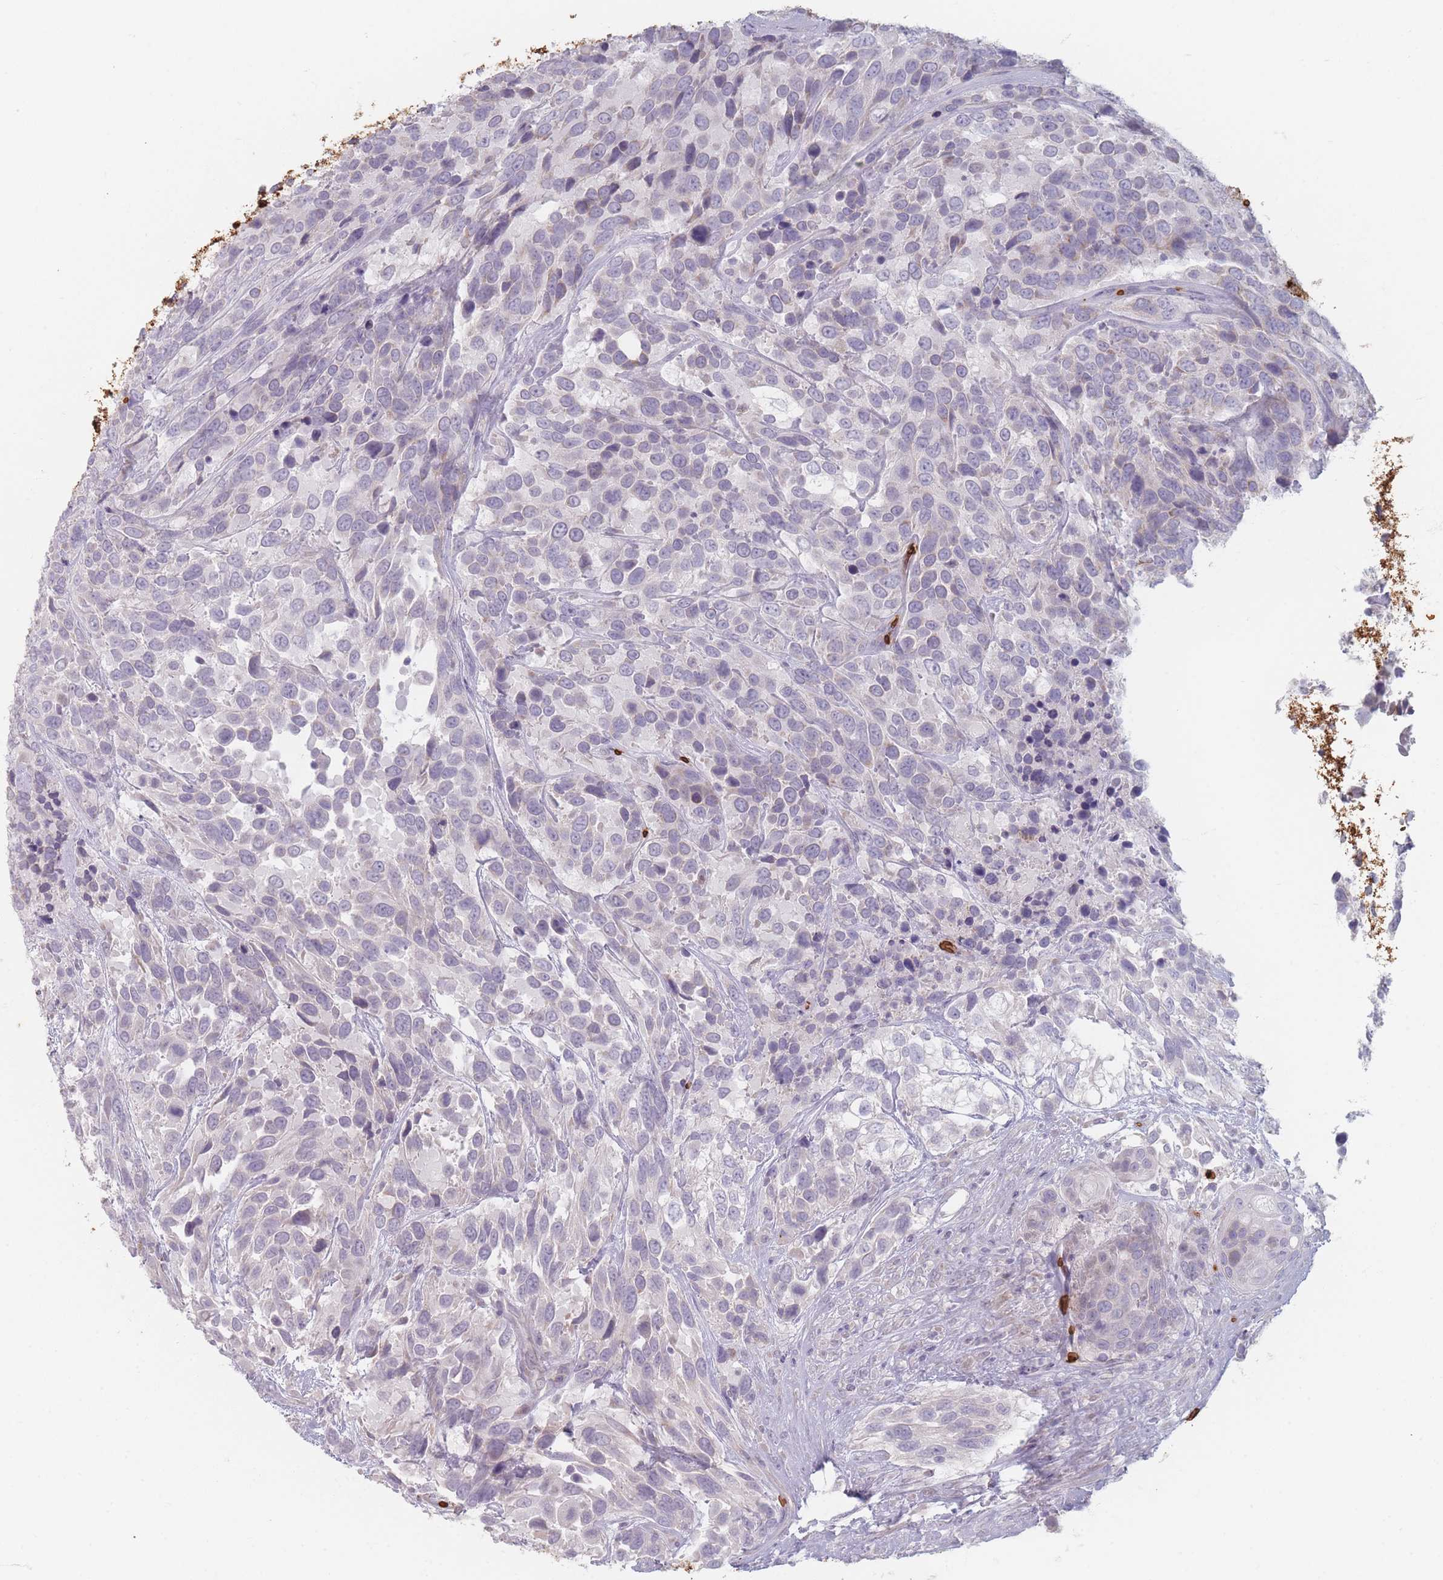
{"staining": {"intensity": "weak", "quantity": "<25%", "location": "cytoplasmic/membranous"}, "tissue": "urothelial cancer", "cell_type": "Tumor cells", "image_type": "cancer", "snomed": [{"axis": "morphology", "description": "Urothelial carcinoma, High grade"}, {"axis": "topography", "description": "Urinary bladder"}], "caption": "An image of urothelial cancer stained for a protein exhibits no brown staining in tumor cells.", "gene": "SLC2A6", "patient": {"sex": "female", "age": 70}}